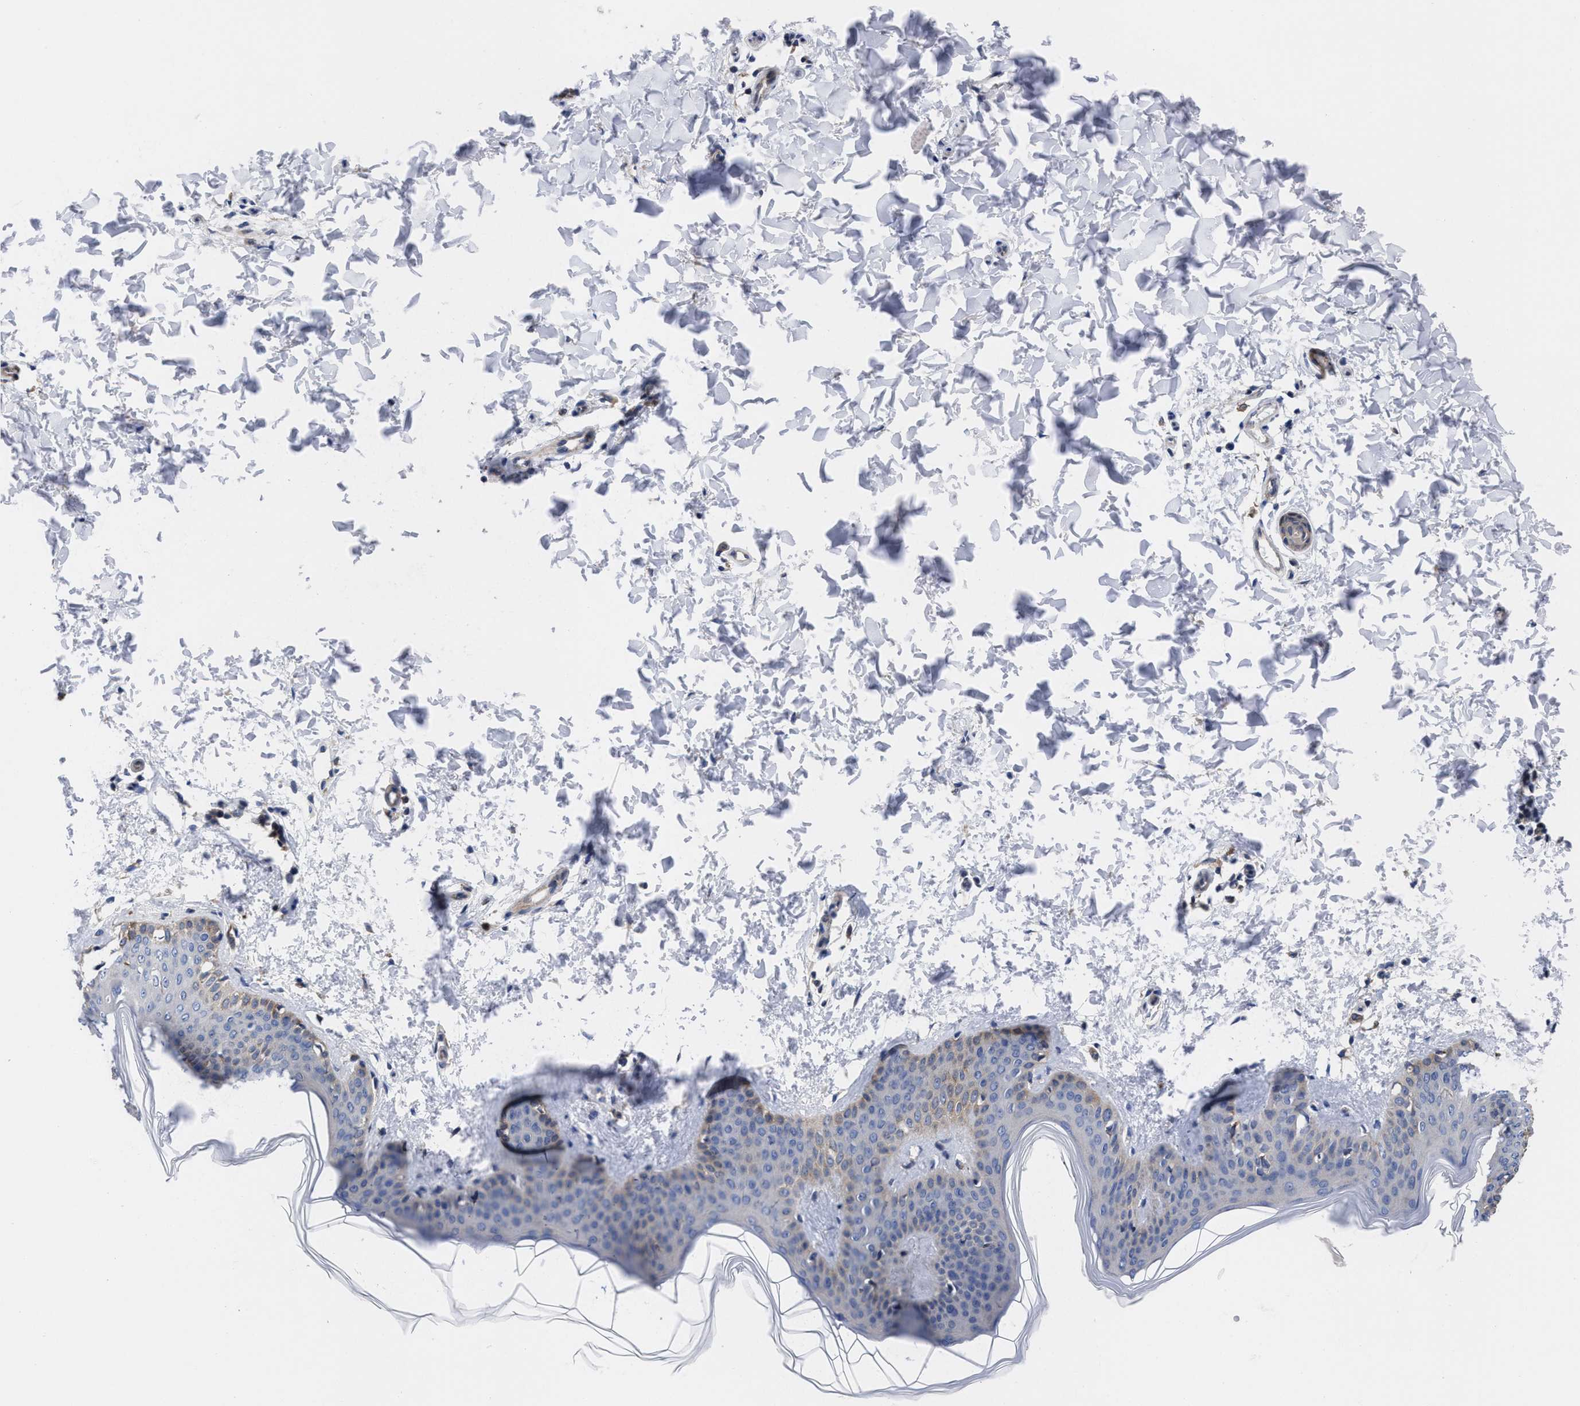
{"staining": {"intensity": "negative", "quantity": "none", "location": "none"}, "tissue": "skin", "cell_type": "Fibroblasts", "image_type": "normal", "snomed": [{"axis": "morphology", "description": "Normal tissue, NOS"}, {"axis": "topography", "description": "Skin"}], "caption": "This is an IHC photomicrograph of benign skin. There is no staining in fibroblasts.", "gene": "TXNDC17", "patient": {"sex": "female", "age": 17}}